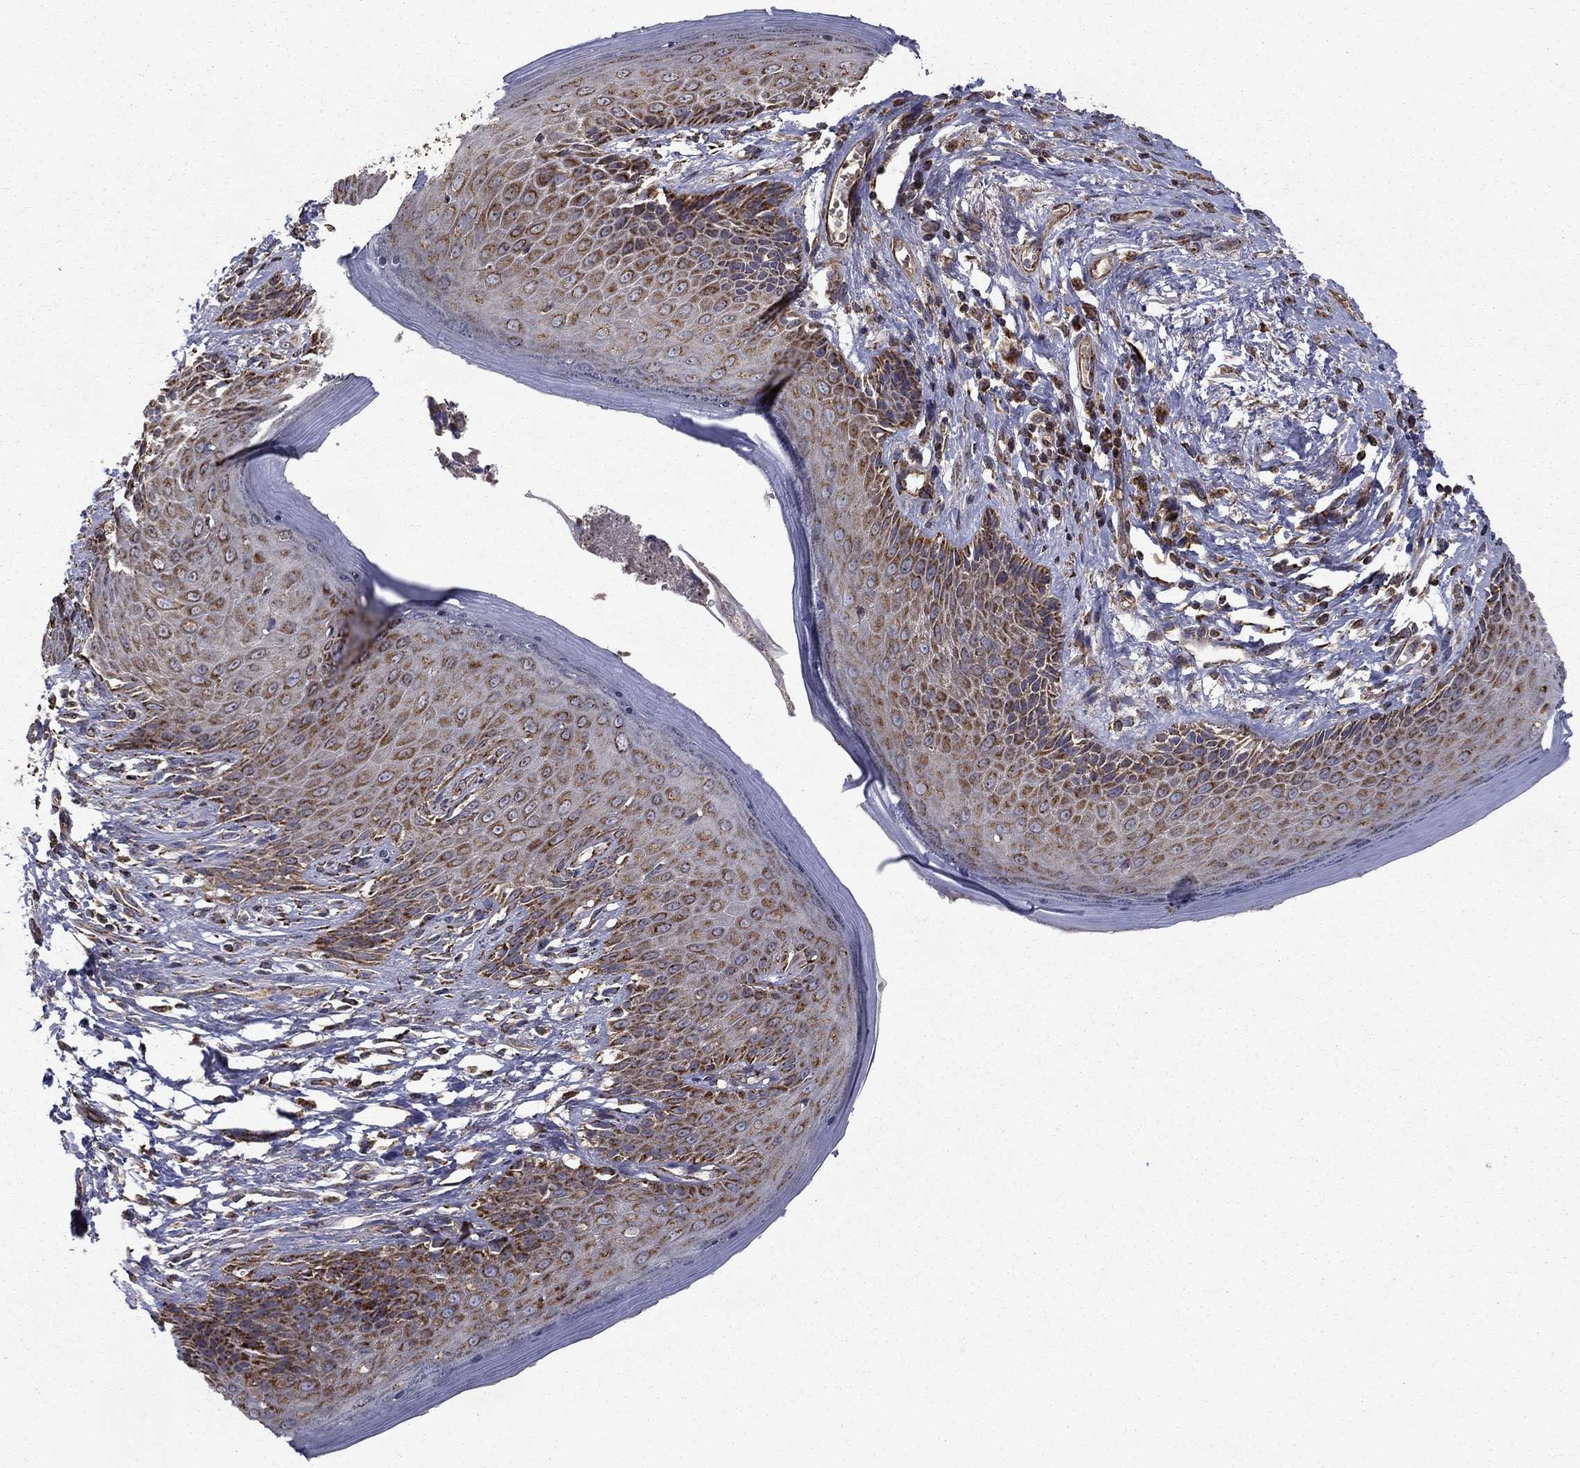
{"staining": {"intensity": "moderate", "quantity": ">75%", "location": "cytoplasmic/membranous"}, "tissue": "skin", "cell_type": "Epidermal cells", "image_type": "normal", "snomed": [{"axis": "morphology", "description": "Normal tissue, NOS"}, {"axis": "morphology", "description": "Adenocarcinoma, NOS"}, {"axis": "topography", "description": "Rectum"}, {"axis": "topography", "description": "Anal"}], "caption": "Approximately >75% of epidermal cells in normal human skin reveal moderate cytoplasmic/membranous protein expression as visualized by brown immunohistochemical staining.", "gene": "NDUFS8", "patient": {"sex": "female", "age": 68}}